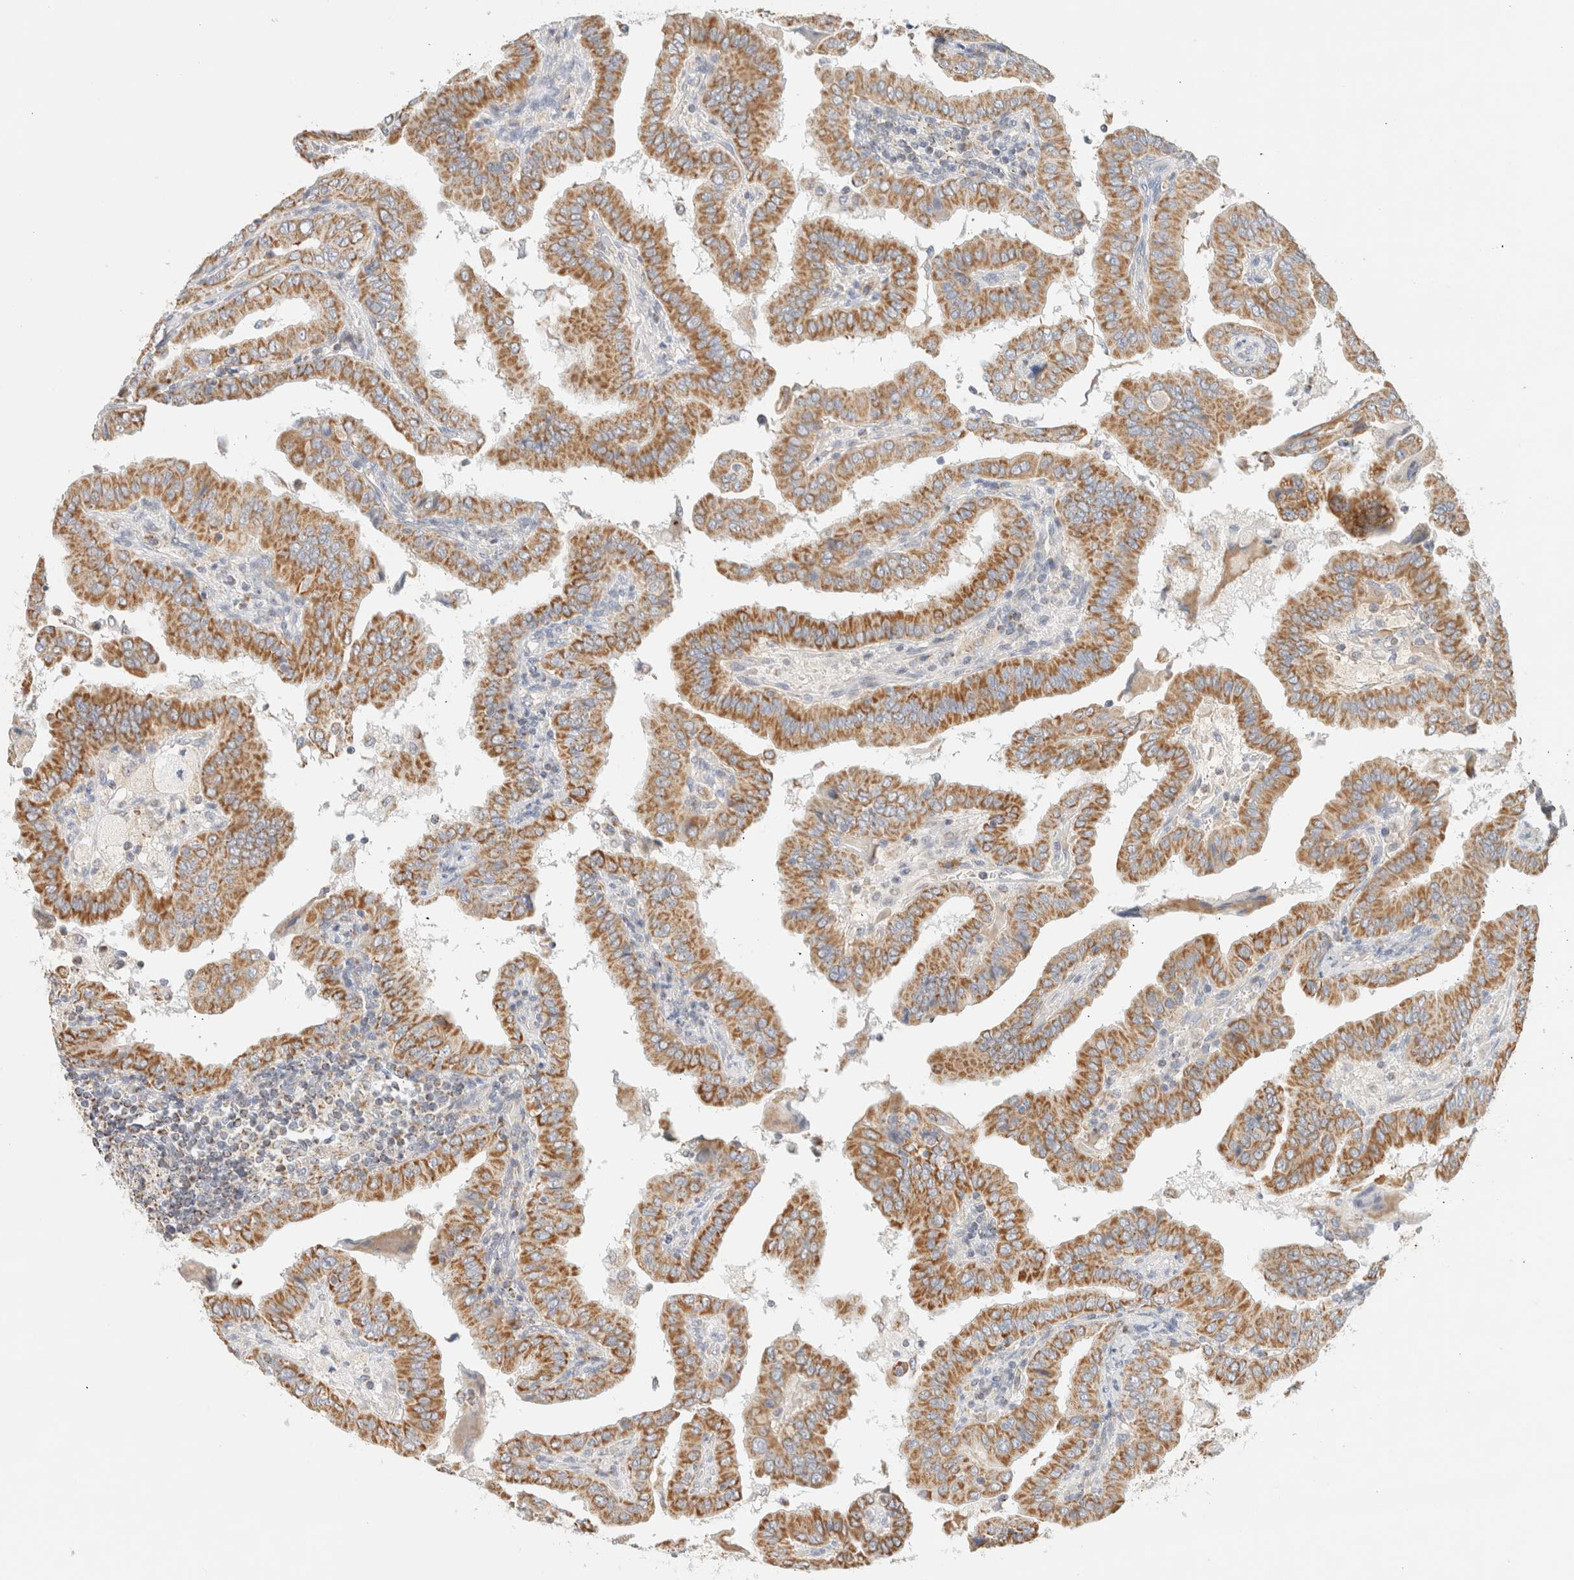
{"staining": {"intensity": "moderate", "quantity": ">75%", "location": "cytoplasmic/membranous"}, "tissue": "thyroid cancer", "cell_type": "Tumor cells", "image_type": "cancer", "snomed": [{"axis": "morphology", "description": "Papillary adenocarcinoma, NOS"}, {"axis": "topography", "description": "Thyroid gland"}], "caption": "About >75% of tumor cells in human thyroid cancer reveal moderate cytoplasmic/membranous protein expression as visualized by brown immunohistochemical staining.", "gene": "HDHD3", "patient": {"sex": "male", "age": 33}}